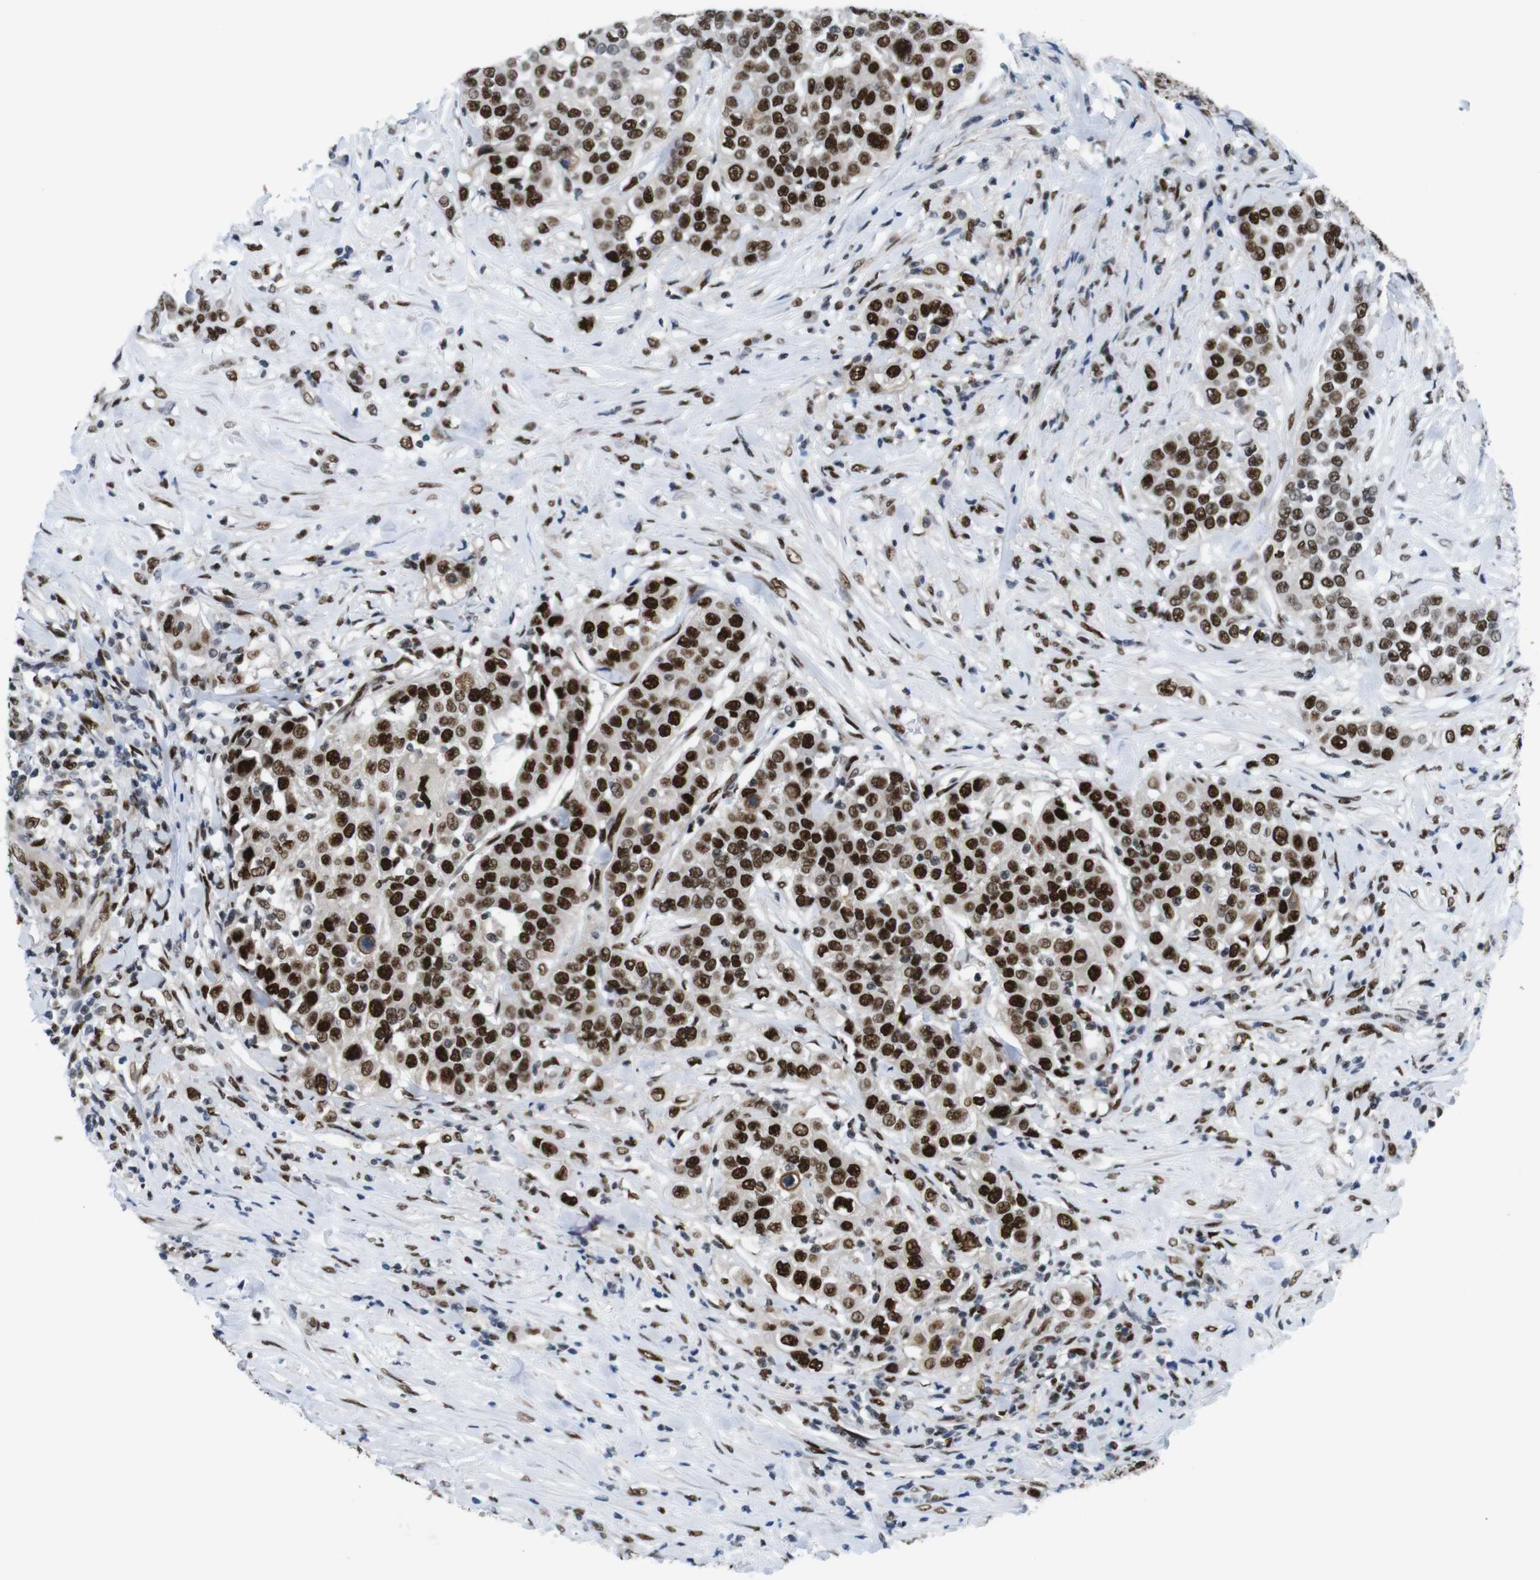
{"staining": {"intensity": "strong", "quantity": ">75%", "location": "nuclear"}, "tissue": "urothelial cancer", "cell_type": "Tumor cells", "image_type": "cancer", "snomed": [{"axis": "morphology", "description": "Urothelial carcinoma, High grade"}, {"axis": "topography", "description": "Urinary bladder"}], "caption": "The micrograph shows immunohistochemical staining of high-grade urothelial carcinoma. There is strong nuclear expression is appreciated in about >75% of tumor cells. (brown staining indicates protein expression, while blue staining denotes nuclei).", "gene": "PSME3", "patient": {"sex": "female", "age": 80}}